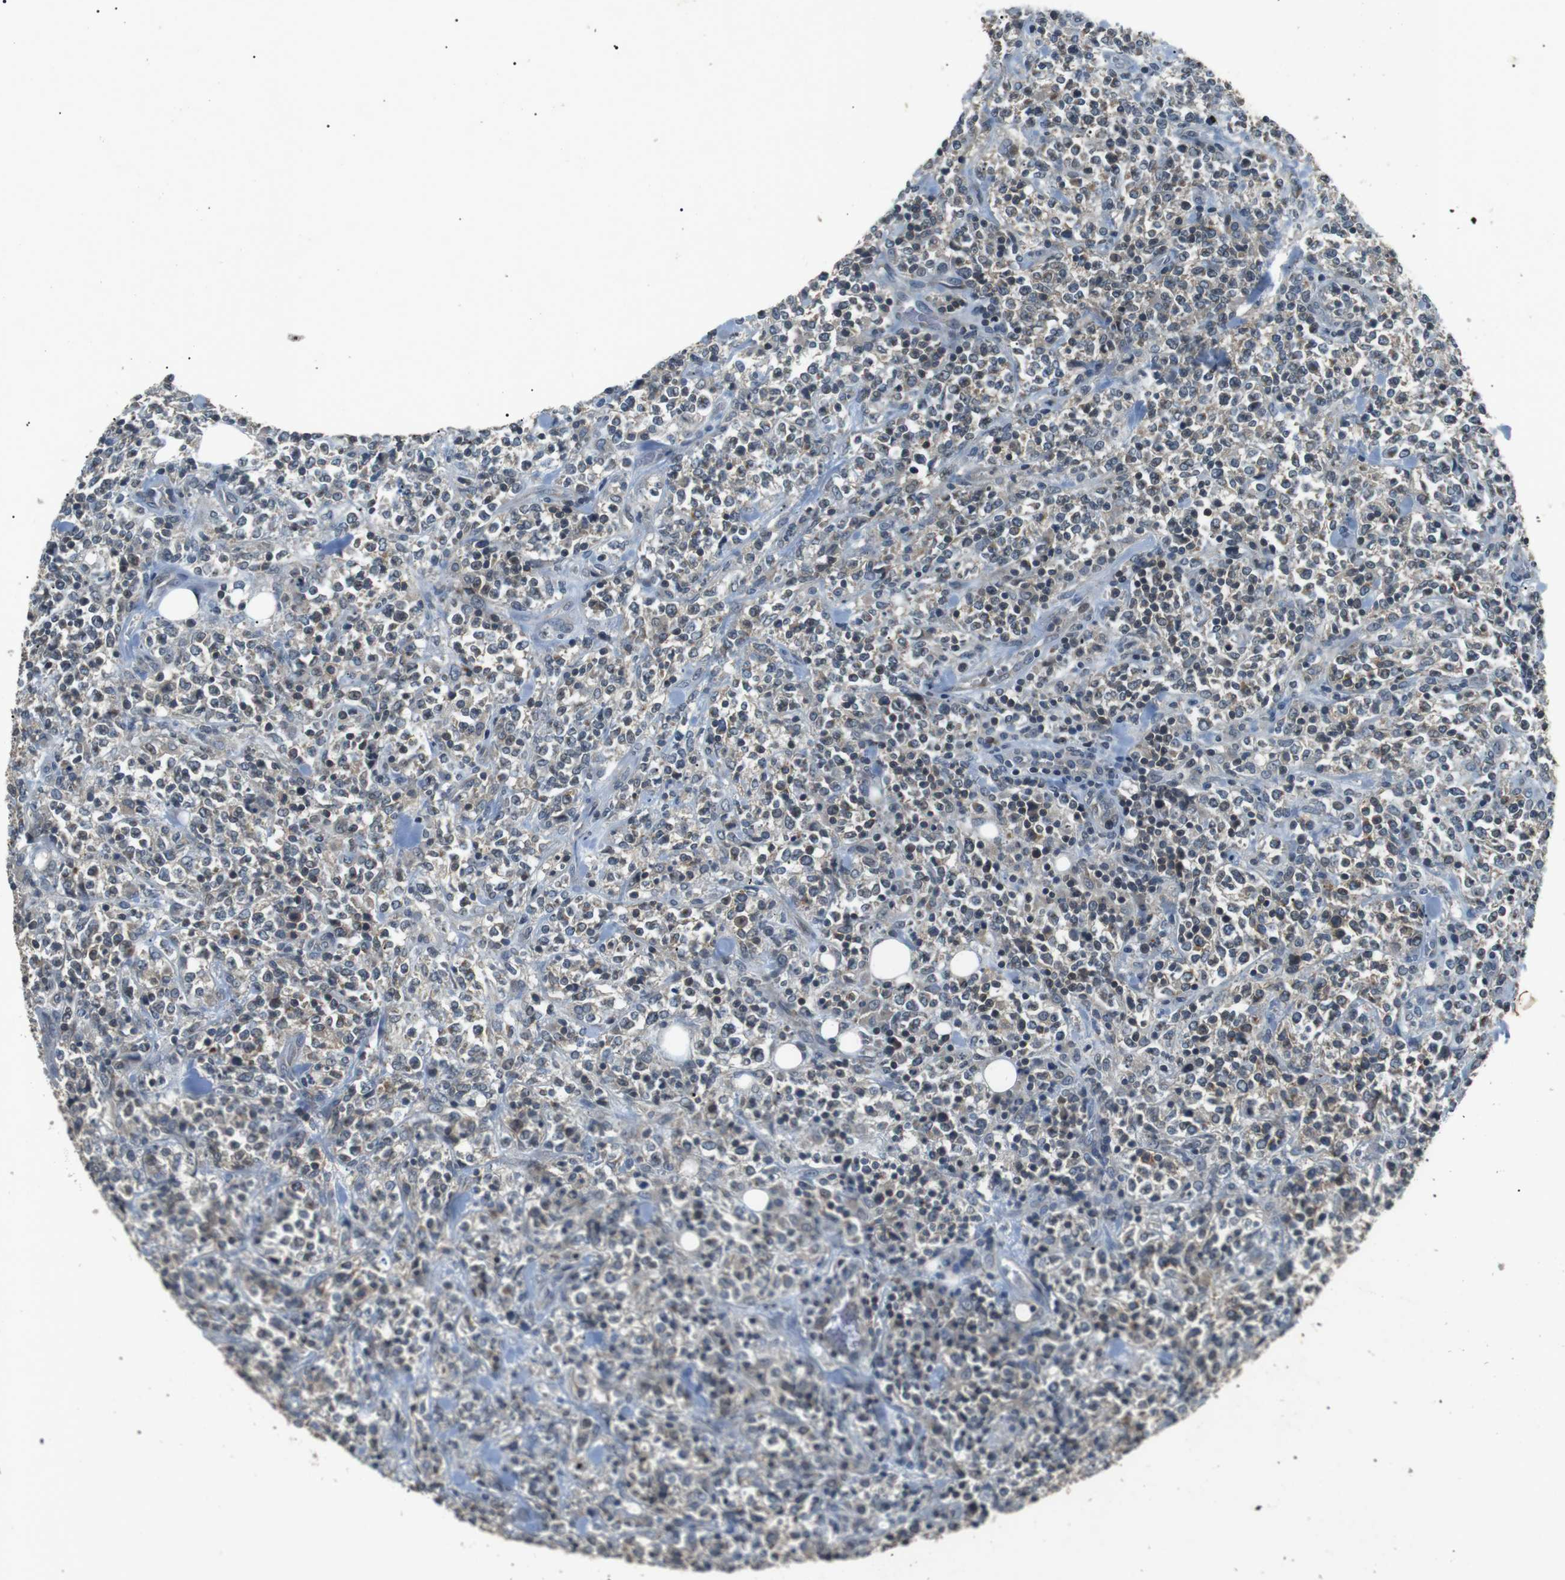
{"staining": {"intensity": "weak", "quantity": "25%-75%", "location": "cytoplasmic/membranous"}, "tissue": "lymphoma", "cell_type": "Tumor cells", "image_type": "cancer", "snomed": [{"axis": "morphology", "description": "Malignant lymphoma, non-Hodgkin's type, High grade"}, {"axis": "topography", "description": "Soft tissue"}], "caption": "This image exhibits immunohistochemistry (IHC) staining of human lymphoma, with low weak cytoplasmic/membranous expression in about 25%-75% of tumor cells.", "gene": "NEK7", "patient": {"sex": "male", "age": 18}}